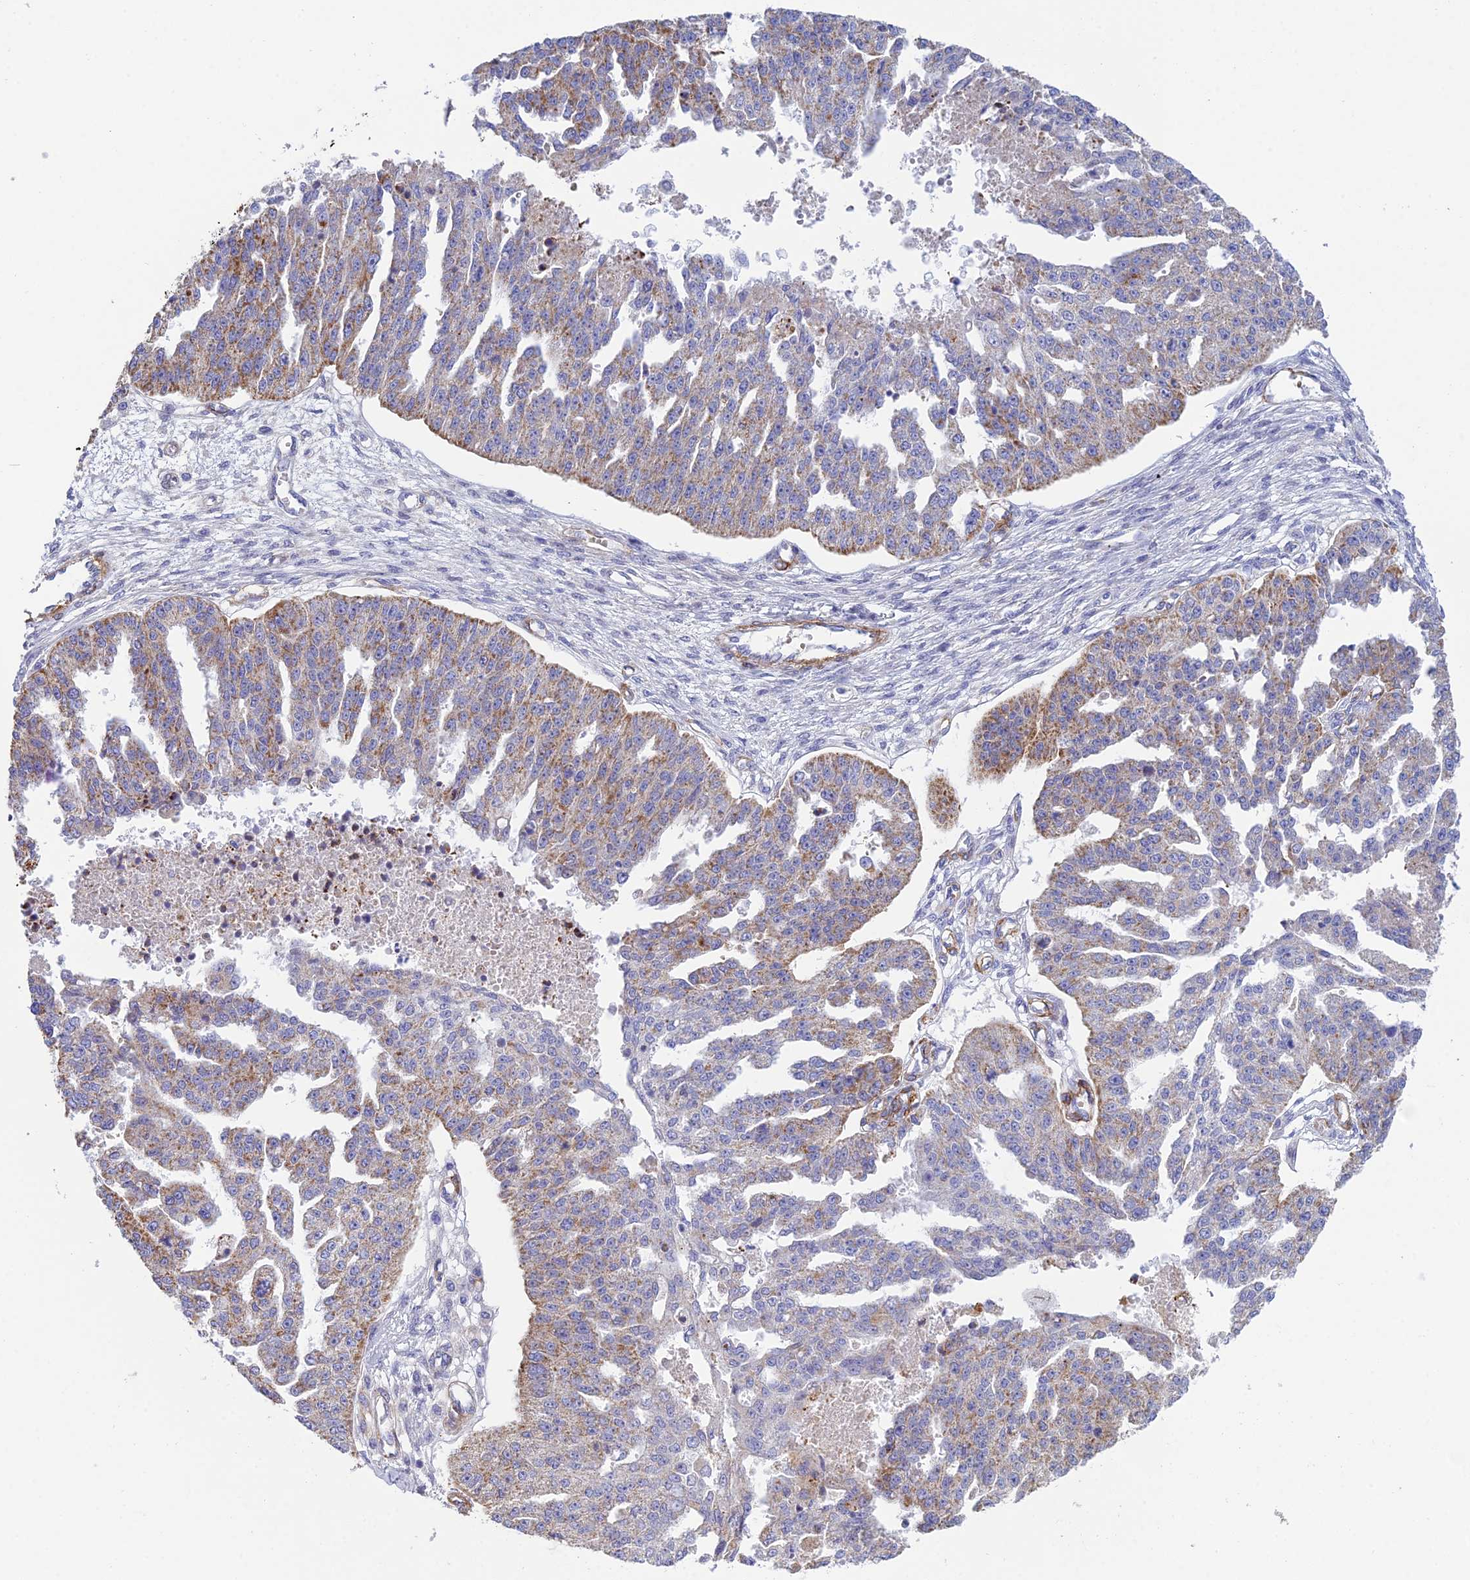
{"staining": {"intensity": "moderate", "quantity": "25%-75%", "location": "cytoplasmic/membranous"}, "tissue": "ovarian cancer", "cell_type": "Tumor cells", "image_type": "cancer", "snomed": [{"axis": "morphology", "description": "Cystadenocarcinoma, serous, NOS"}, {"axis": "topography", "description": "Ovary"}], "caption": "Tumor cells demonstrate medium levels of moderate cytoplasmic/membranous expression in about 25%-75% of cells in human ovarian cancer (serous cystadenocarcinoma).", "gene": "CSPG4", "patient": {"sex": "female", "age": 58}}